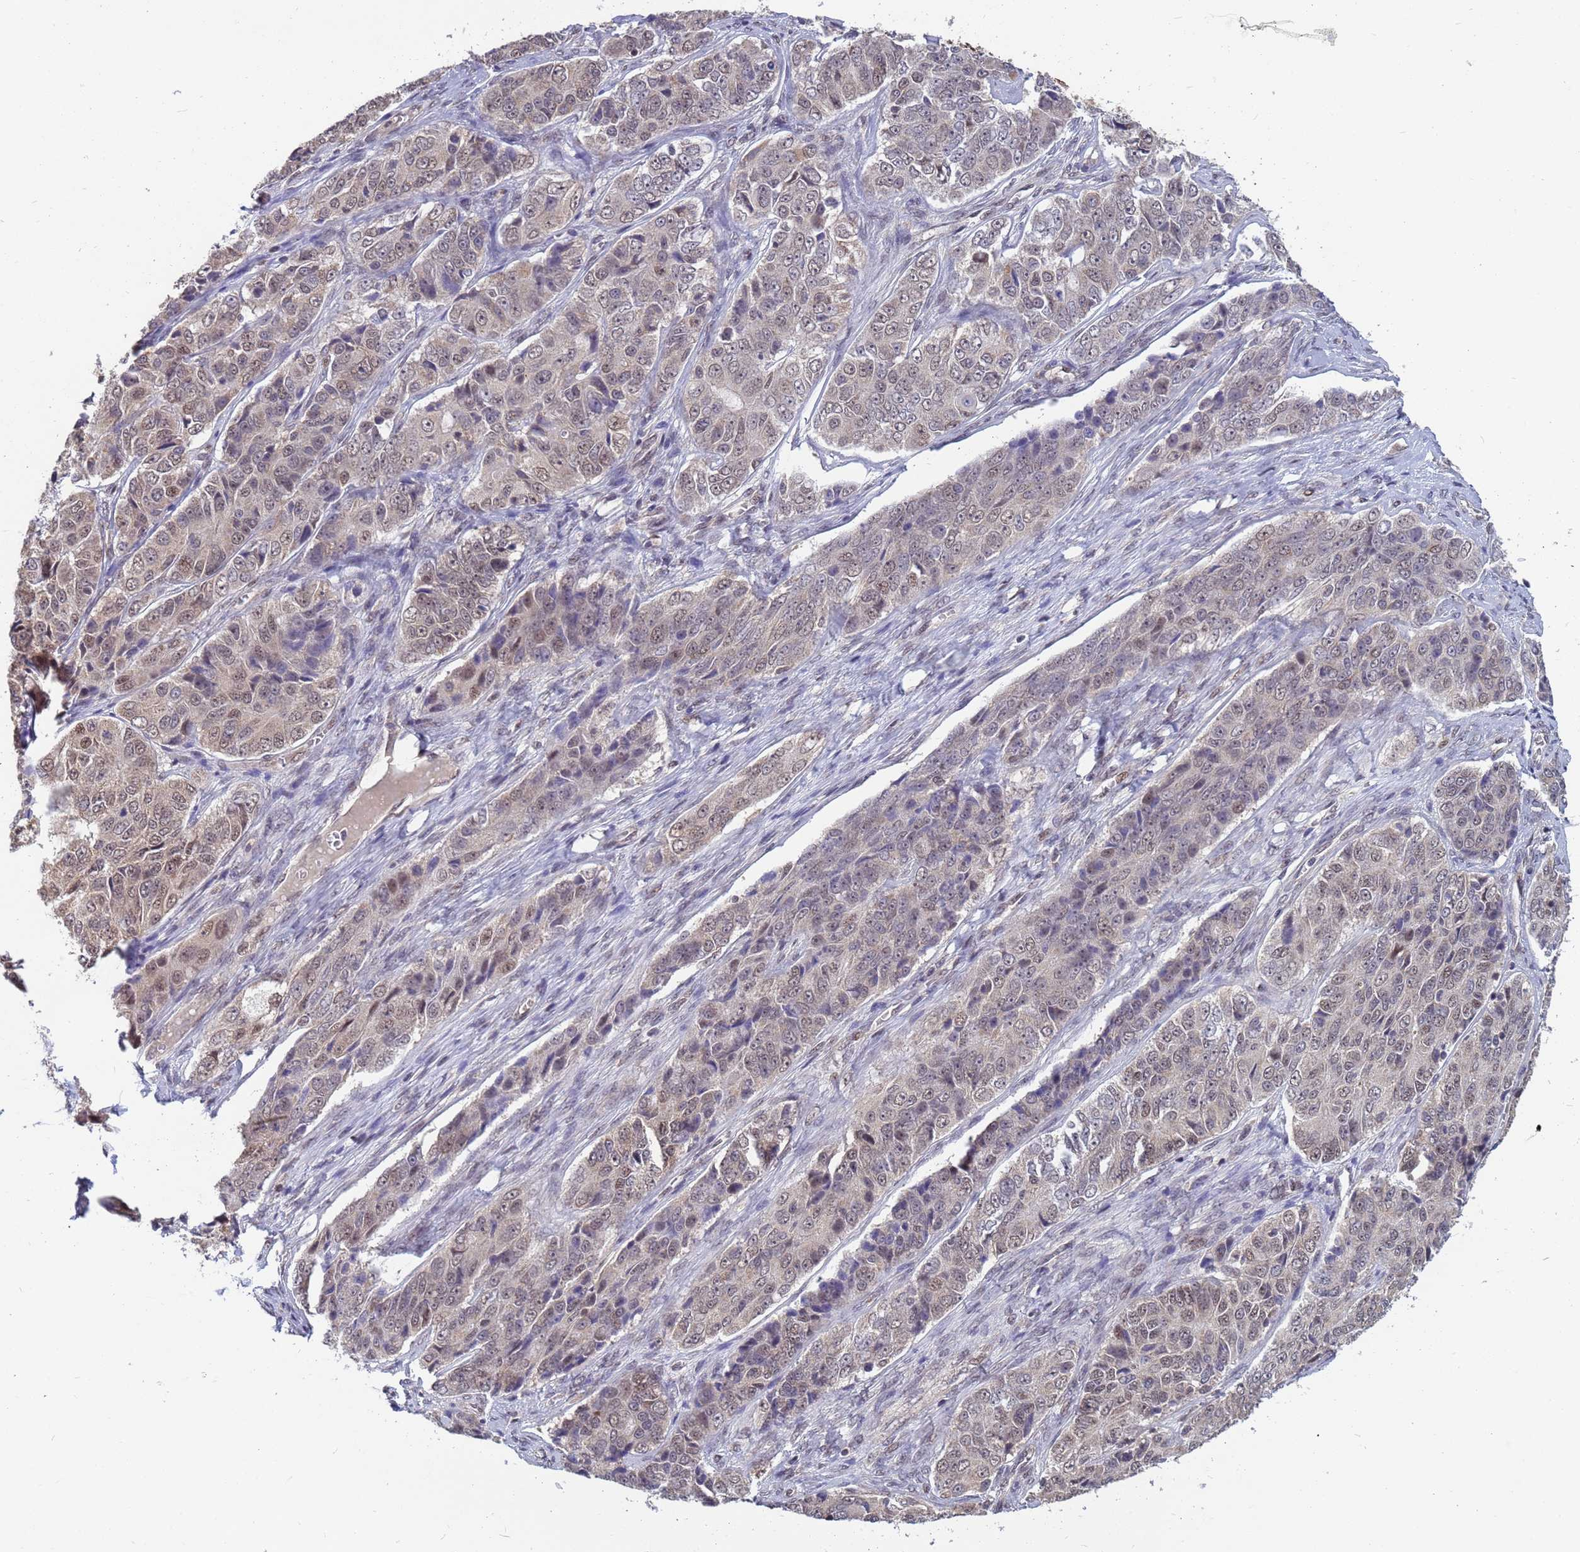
{"staining": {"intensity": "weak", "quantity": "25%-75%", "location": "nuclear"}, "tissue": "ovarian cancer", "cell_type": "Tumor cells", "image_type": "cancer", "snomed": [{"axis": "morphology", "description": "Carcinoma, endometroid"}, {"axis": "topography", "description": "Ovary"}], "caption": "Immunohistochemical staining of ovarian cancer (endometroid carcinoma) reveals low levels of weak nuclear expression in approximately 25%-75% of tumor cells. (DAB (3,3'-diaminobenzidine) IHC with brightfield microscopy, high magnification).", "gene": "DENND2B", "patient": {"sex": "female", "age": 51}}